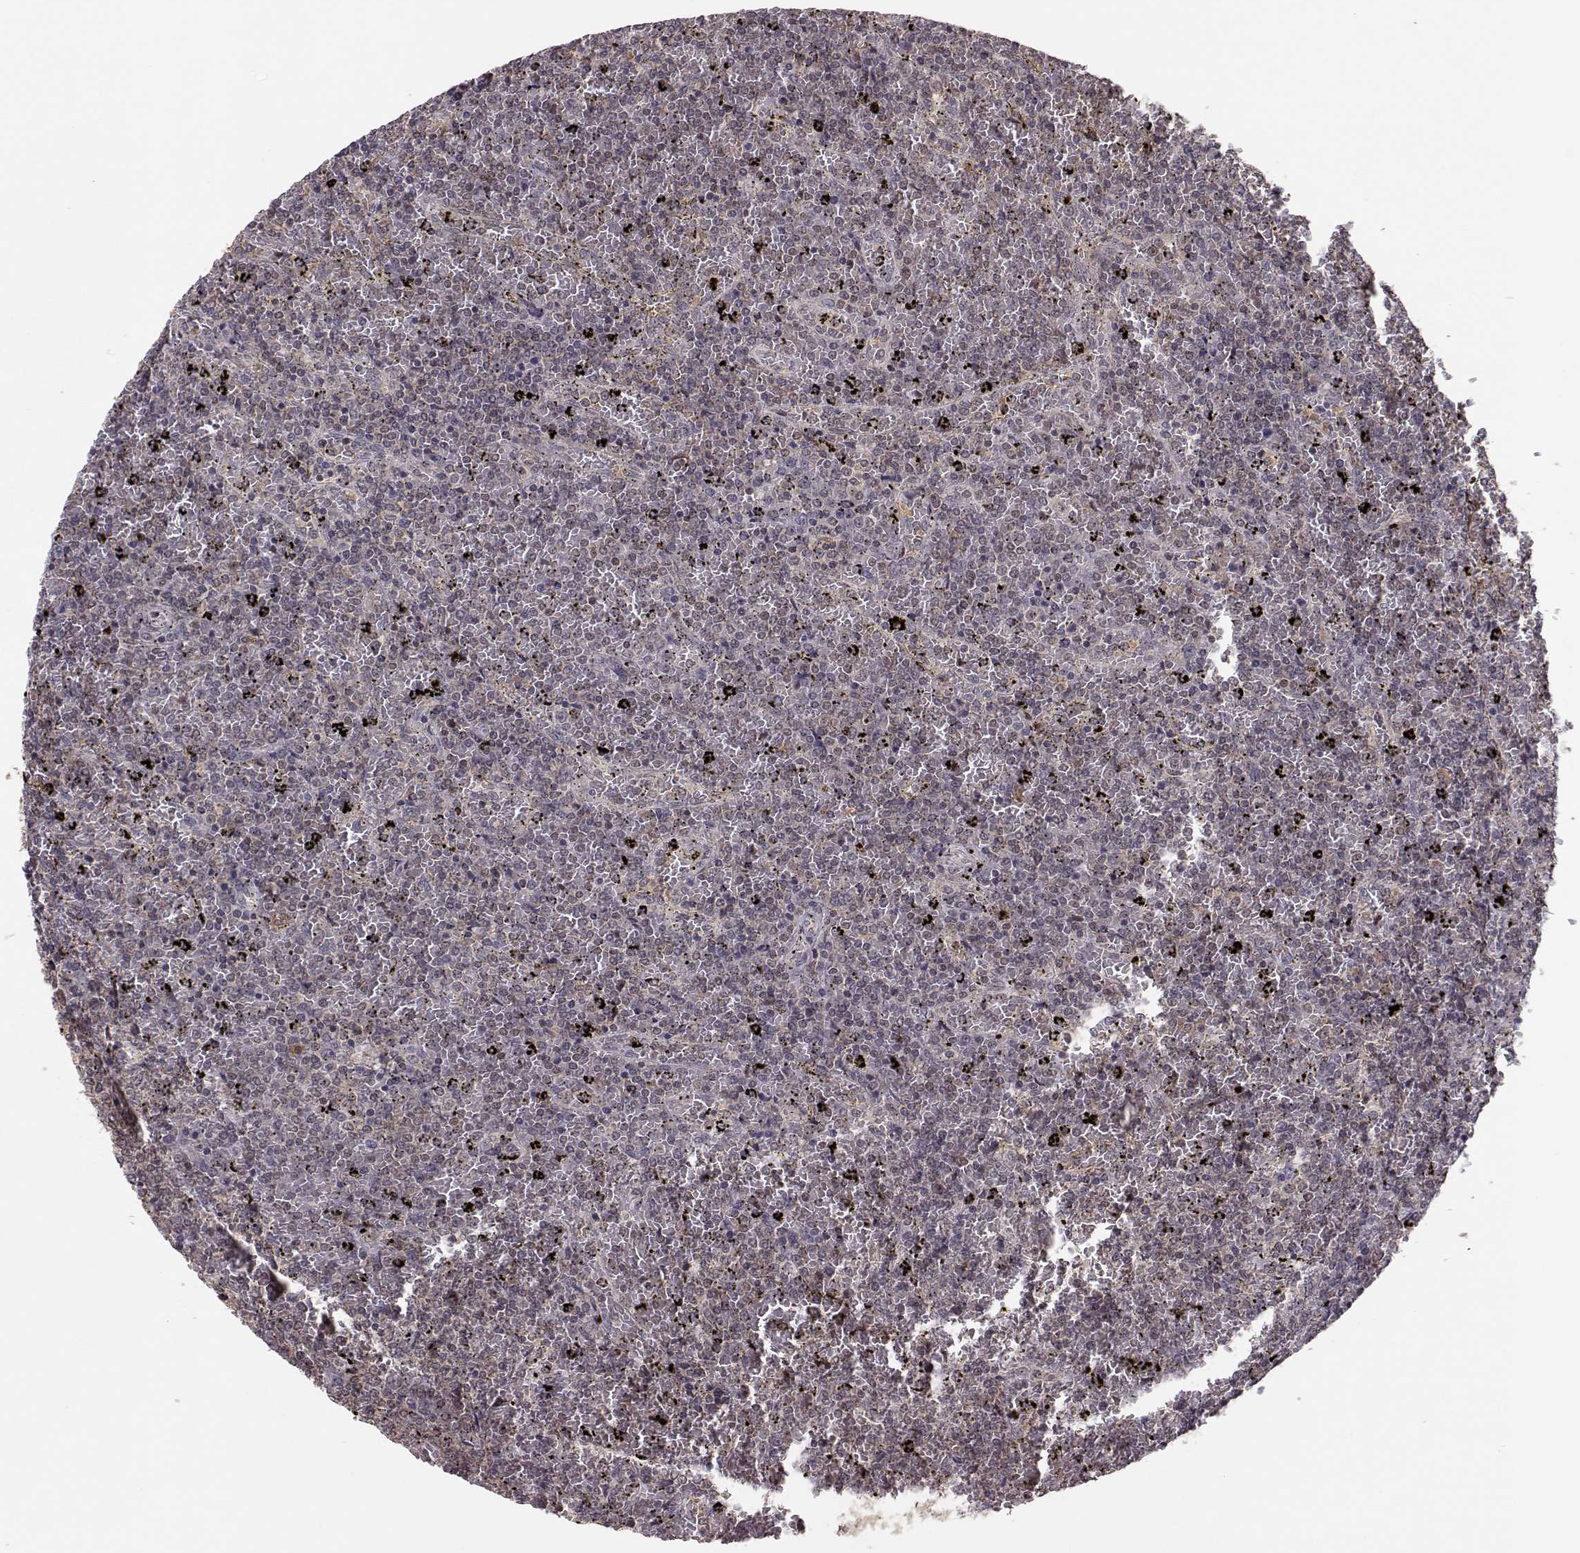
{"staining": {"intensity": "negative", "quantity": "none", "location": "none"}, "tissue": "lymphoma", "cell_type": "Tumor cells", "image_type": "cancer", "snomed": [{"axis": "morphology", "description": "Malignant lymphoma, non-Hodgkin's type, Low grade"}, {"axis": "topography", "description": "Spleen"}], "caption": "A photomicrograph of malignant lymphoma, non-Hodgkin's type (low-grade) stained for a protein exhibits no brown staining in tumor cells.", "gene": "PLEKHG3", "patient": {"sex": "female", "age": 77}}